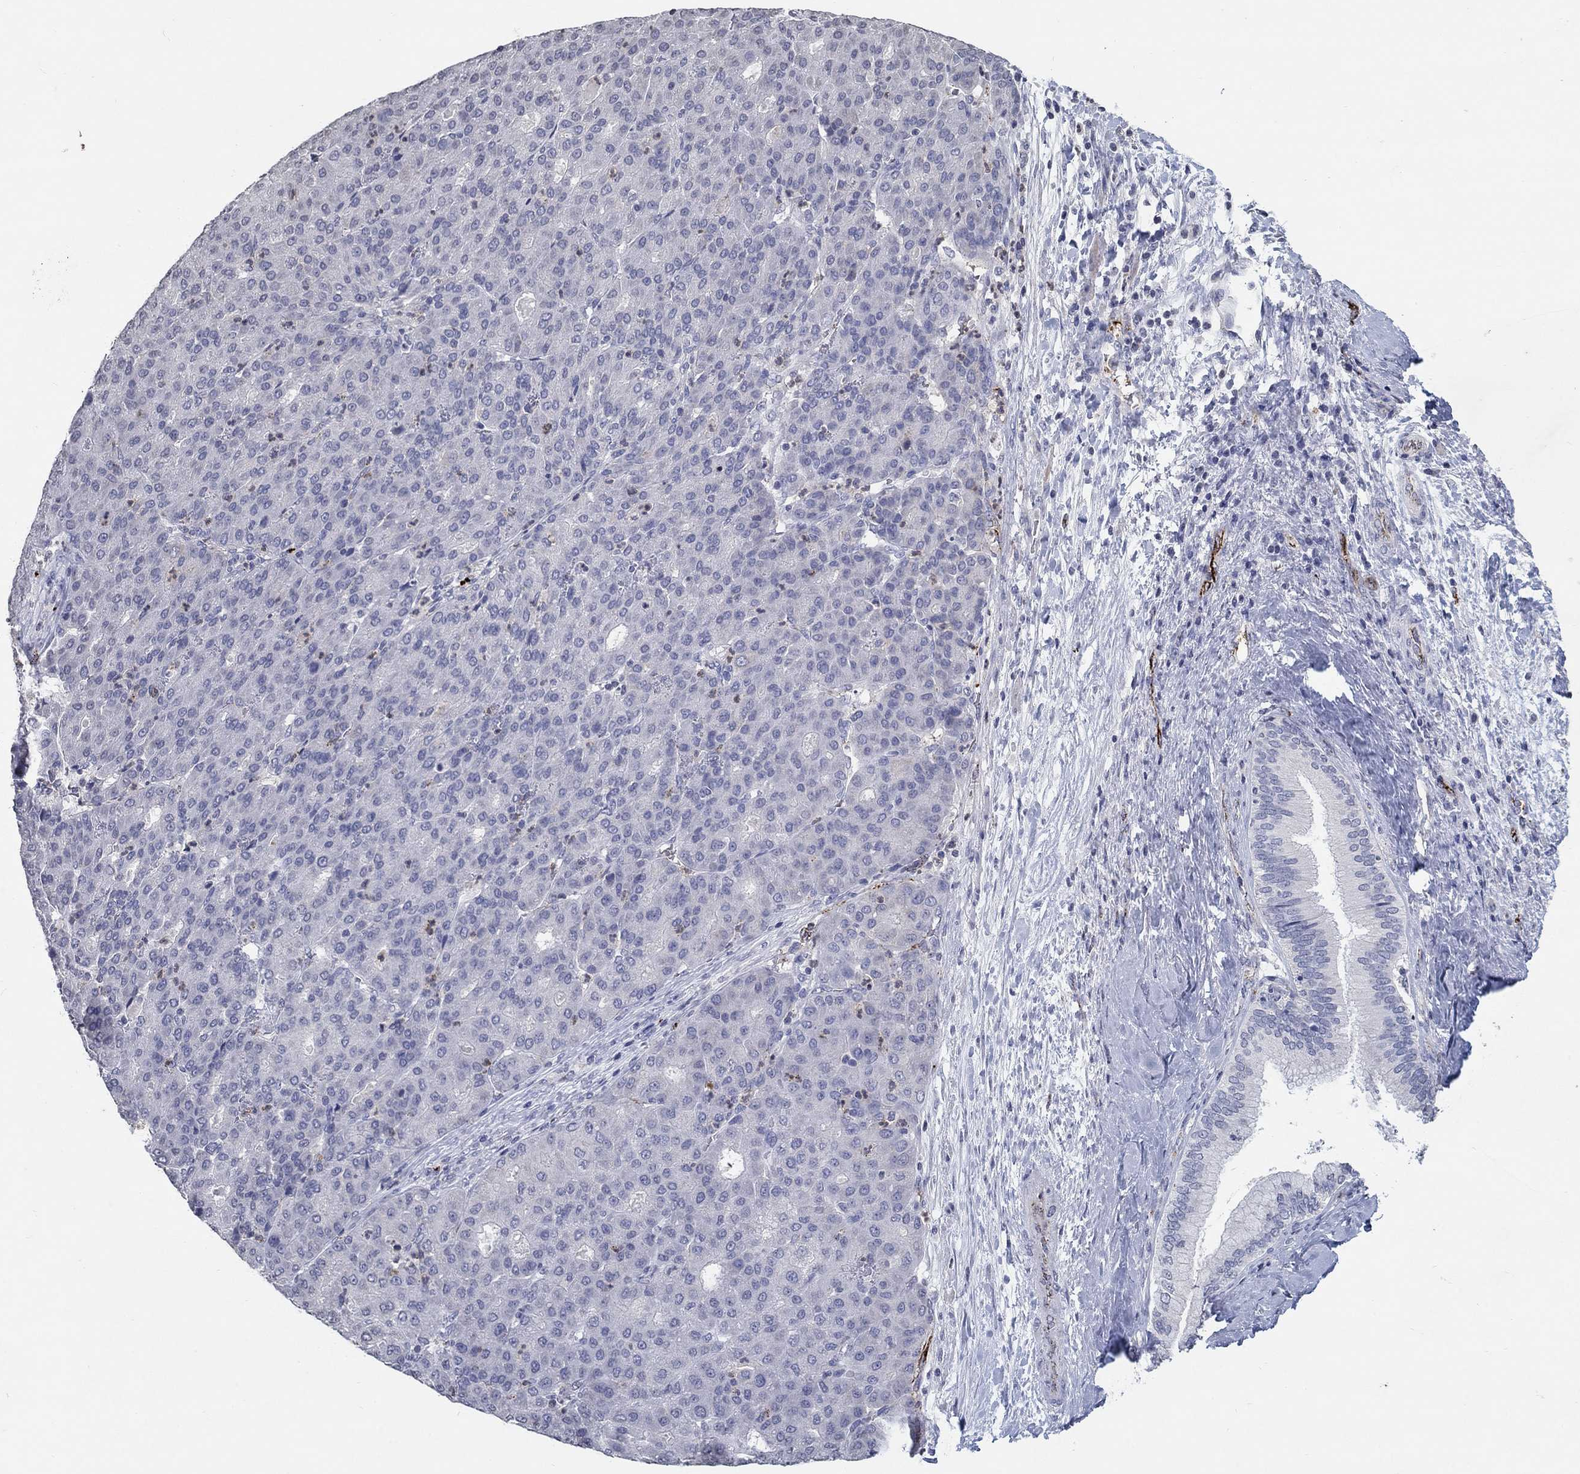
{"staining": {"intensity": "negative", "quantity": "none", "location": "none"}, "tissue": "liver cancer", "cell_type": "Tumor cells", "image_type": "cancer", "snomed": [{"axis": "morphology", "description": "Carcinoma, Hepatocellular, NOS"}, {"axis": "topography", "description": "Liver"}], "caption": "Protein analysis of liver cancer (hepatocellular carcinoma) displays no significant expression in tumor cells.", "gene": "TINAG", "patient": {"sex": "male", "age": 65}}